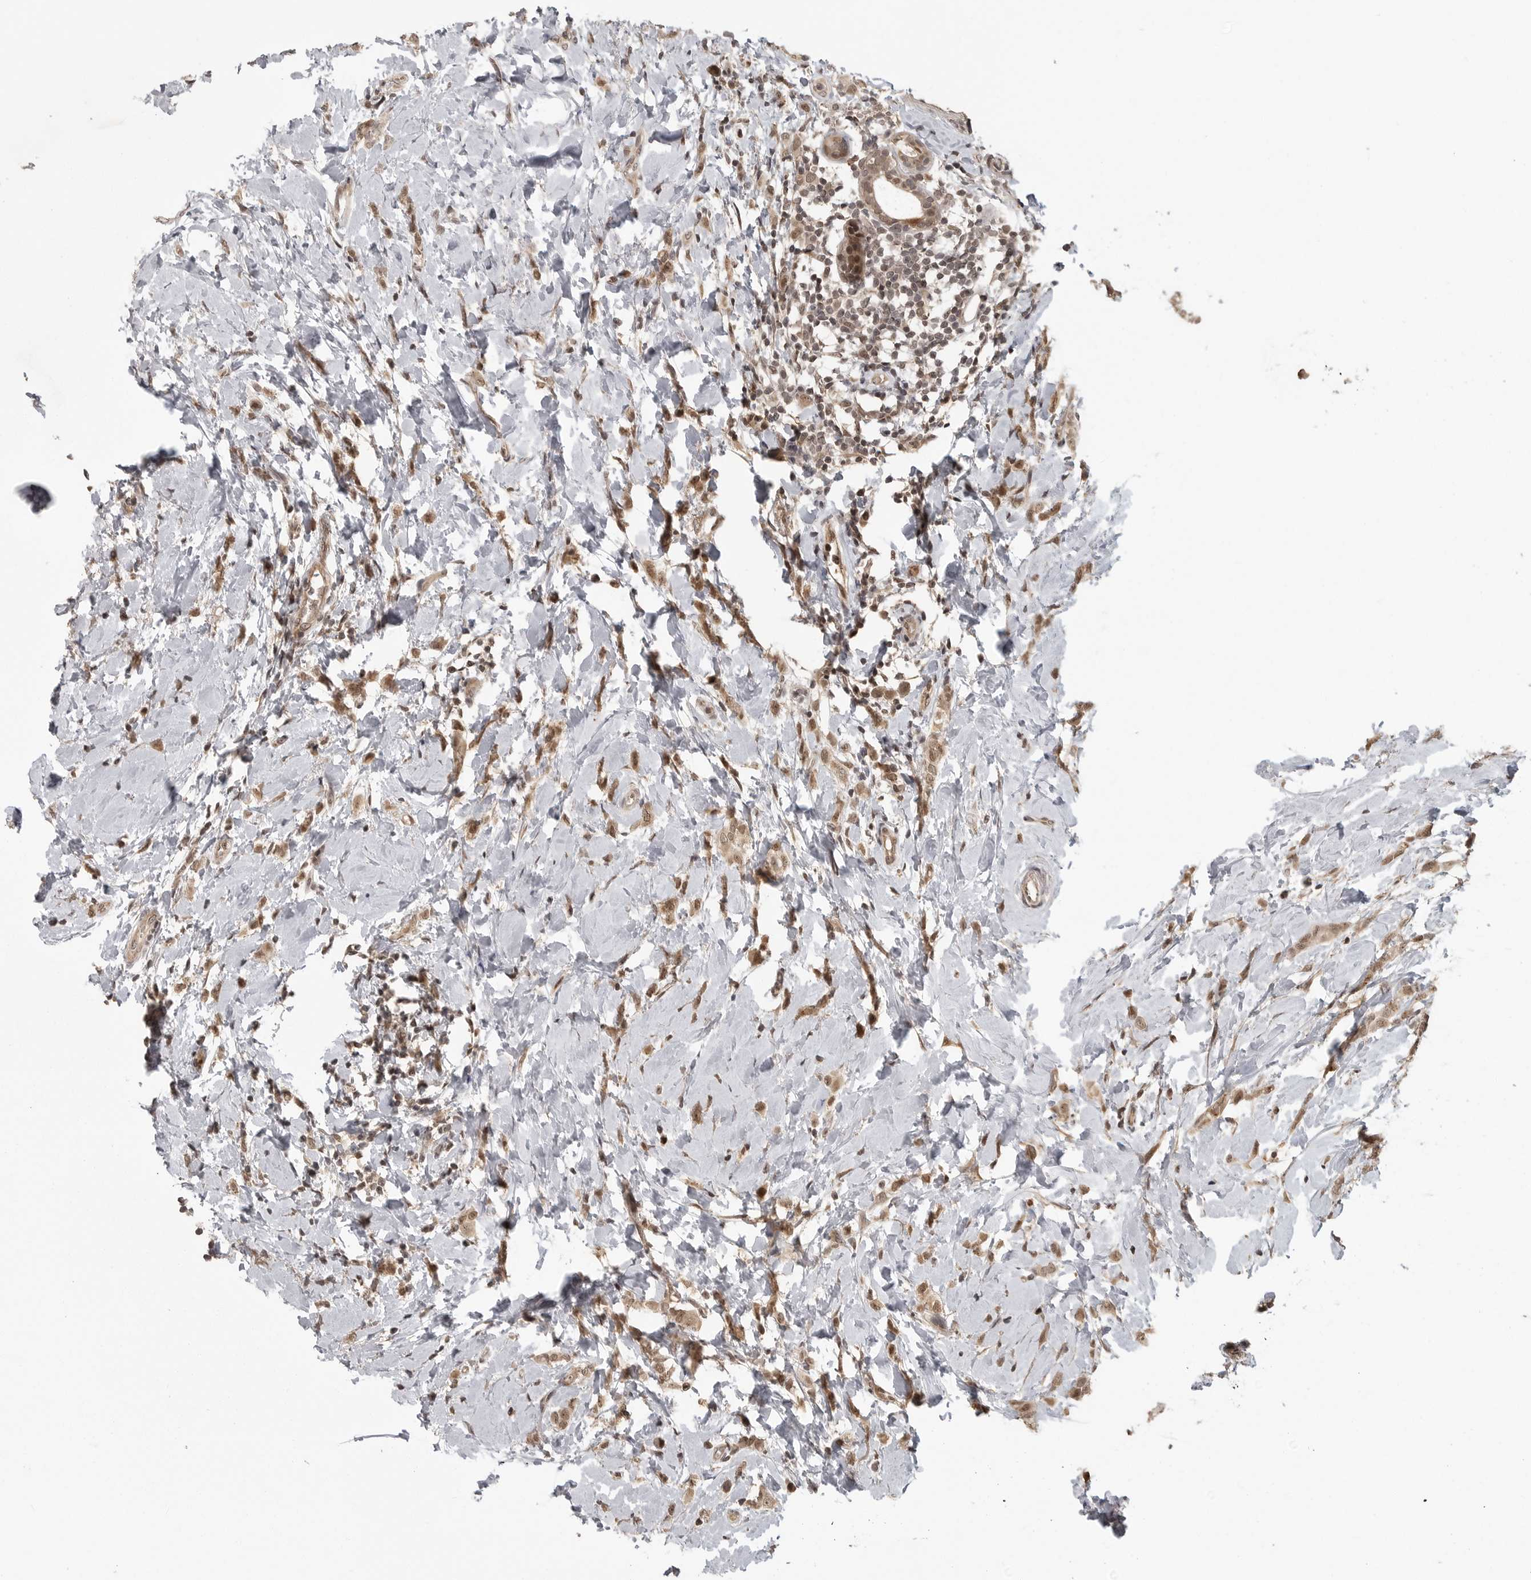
{"staining": {"intensity": "moderate", "quantity": ">75%", "location": "cytoplasmic/membranous,nuclear"}, "tissue": "breast cancer", "cell_type": "Tumor cells", "image_type": "cancer", "snomed": [{"axis": "morphology", "description": "Lobular carcinoma"}, {"axis": "topography", "description": "Breast"}], "caption": "Tumor cells reveal moderate cytoplasmic/membranous and nuclear staining in about >75% of cells in breast cancer.", "gene": "PEG3", "patient": {"sex": "female", "age": 47}}